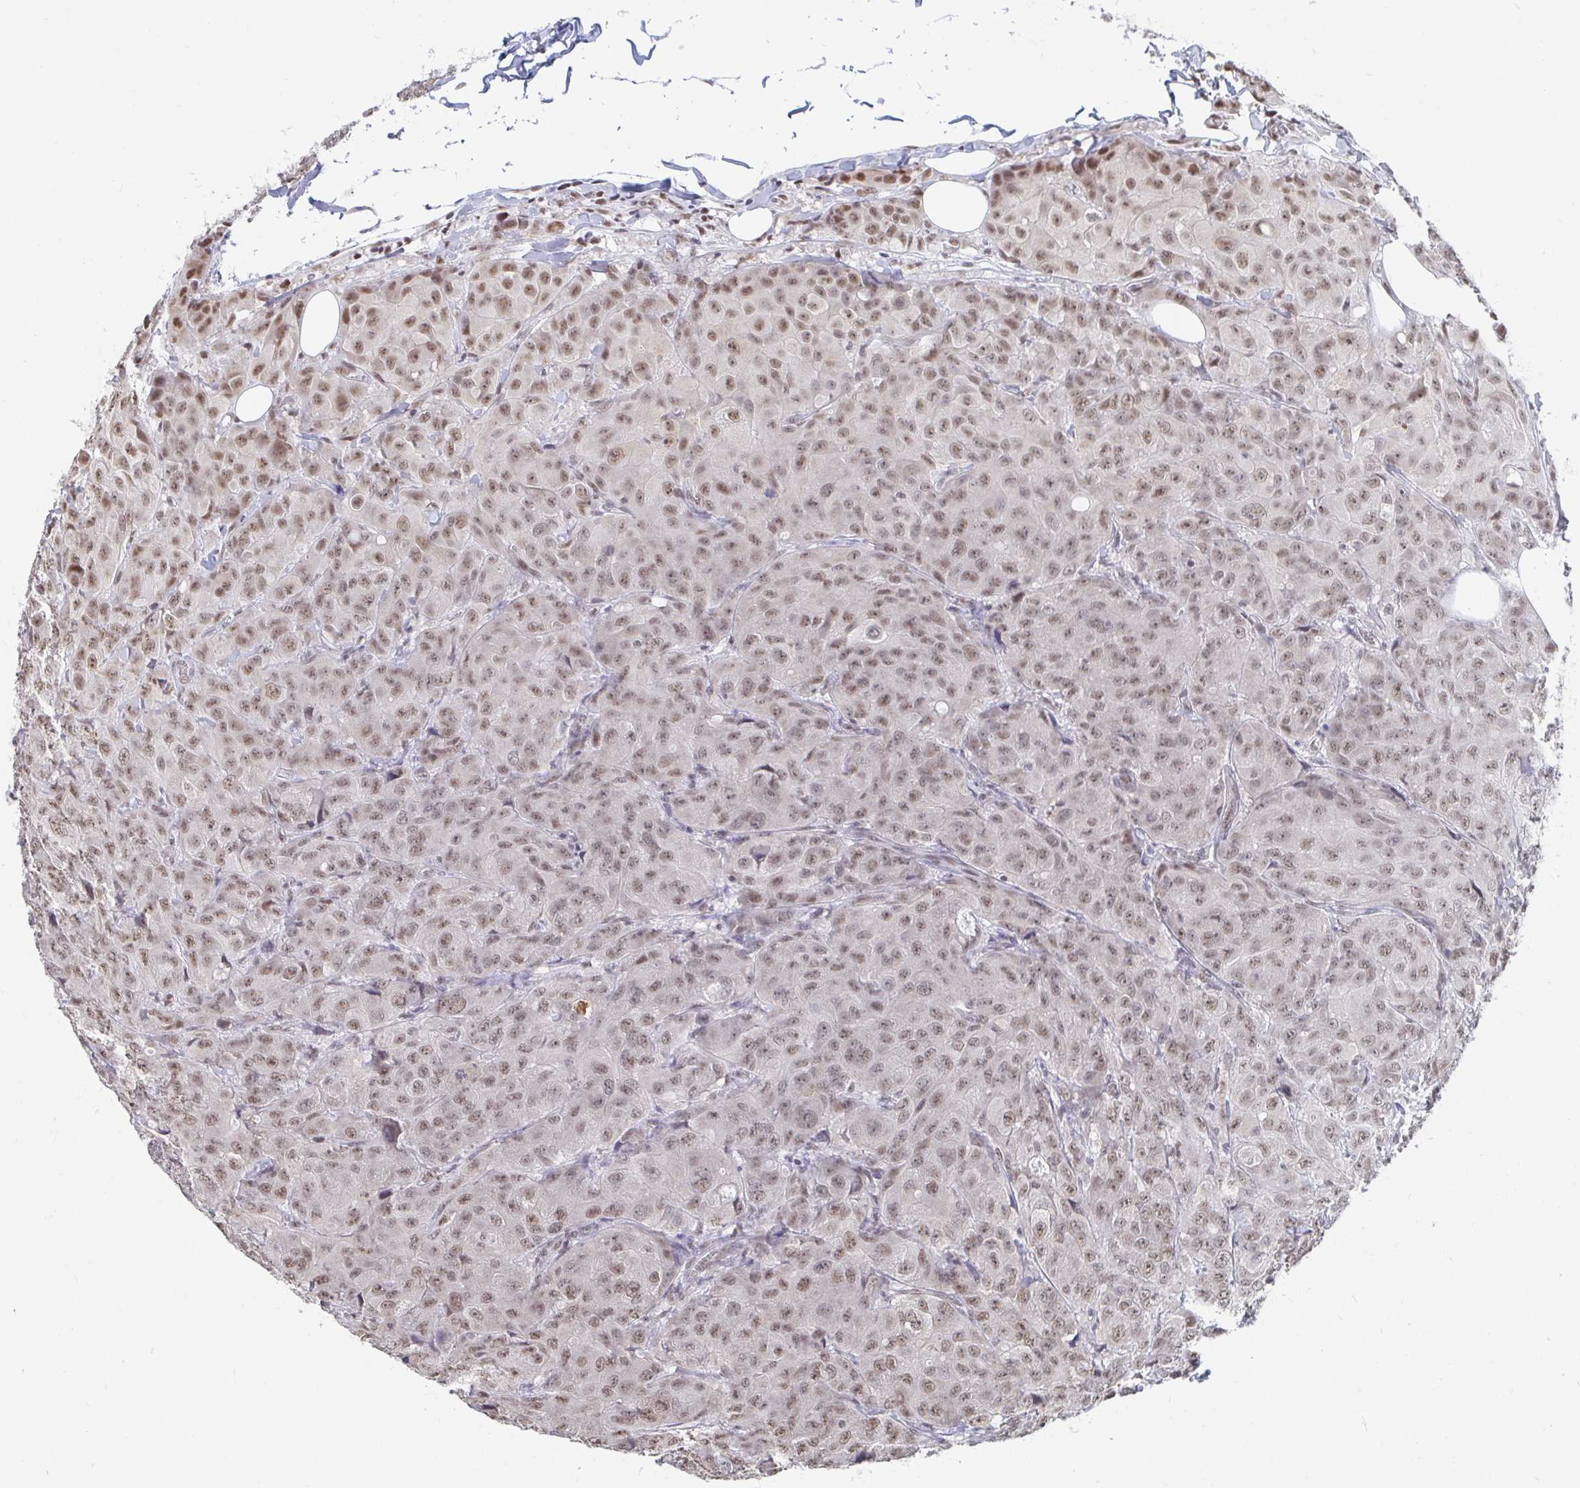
{"staining": {"intensity": "moderate", "quantity": ">75%", "location": "nuclear"}, "tissue": "breast cancer", "cell_type": "Tumor cells", "image_type": "cancer", "snomed": [{"axis": "morphology", "description": "Duct carcinoma"}, {"axis": "topography", "description": "Breast"}], "caption": "Invasive ductal carcinoma (breast) tissue demonstrates moderate nuclear expression in approximately >75% of tumor cells The staining is performed using DAB (3,3'-diaminobenzidine) brown chromogen to label protein expression. The nuclei are counter-stained blue using hematoxylin.", "gene": "TRIP12", "patient": {"sex": "female", "age": 43}}